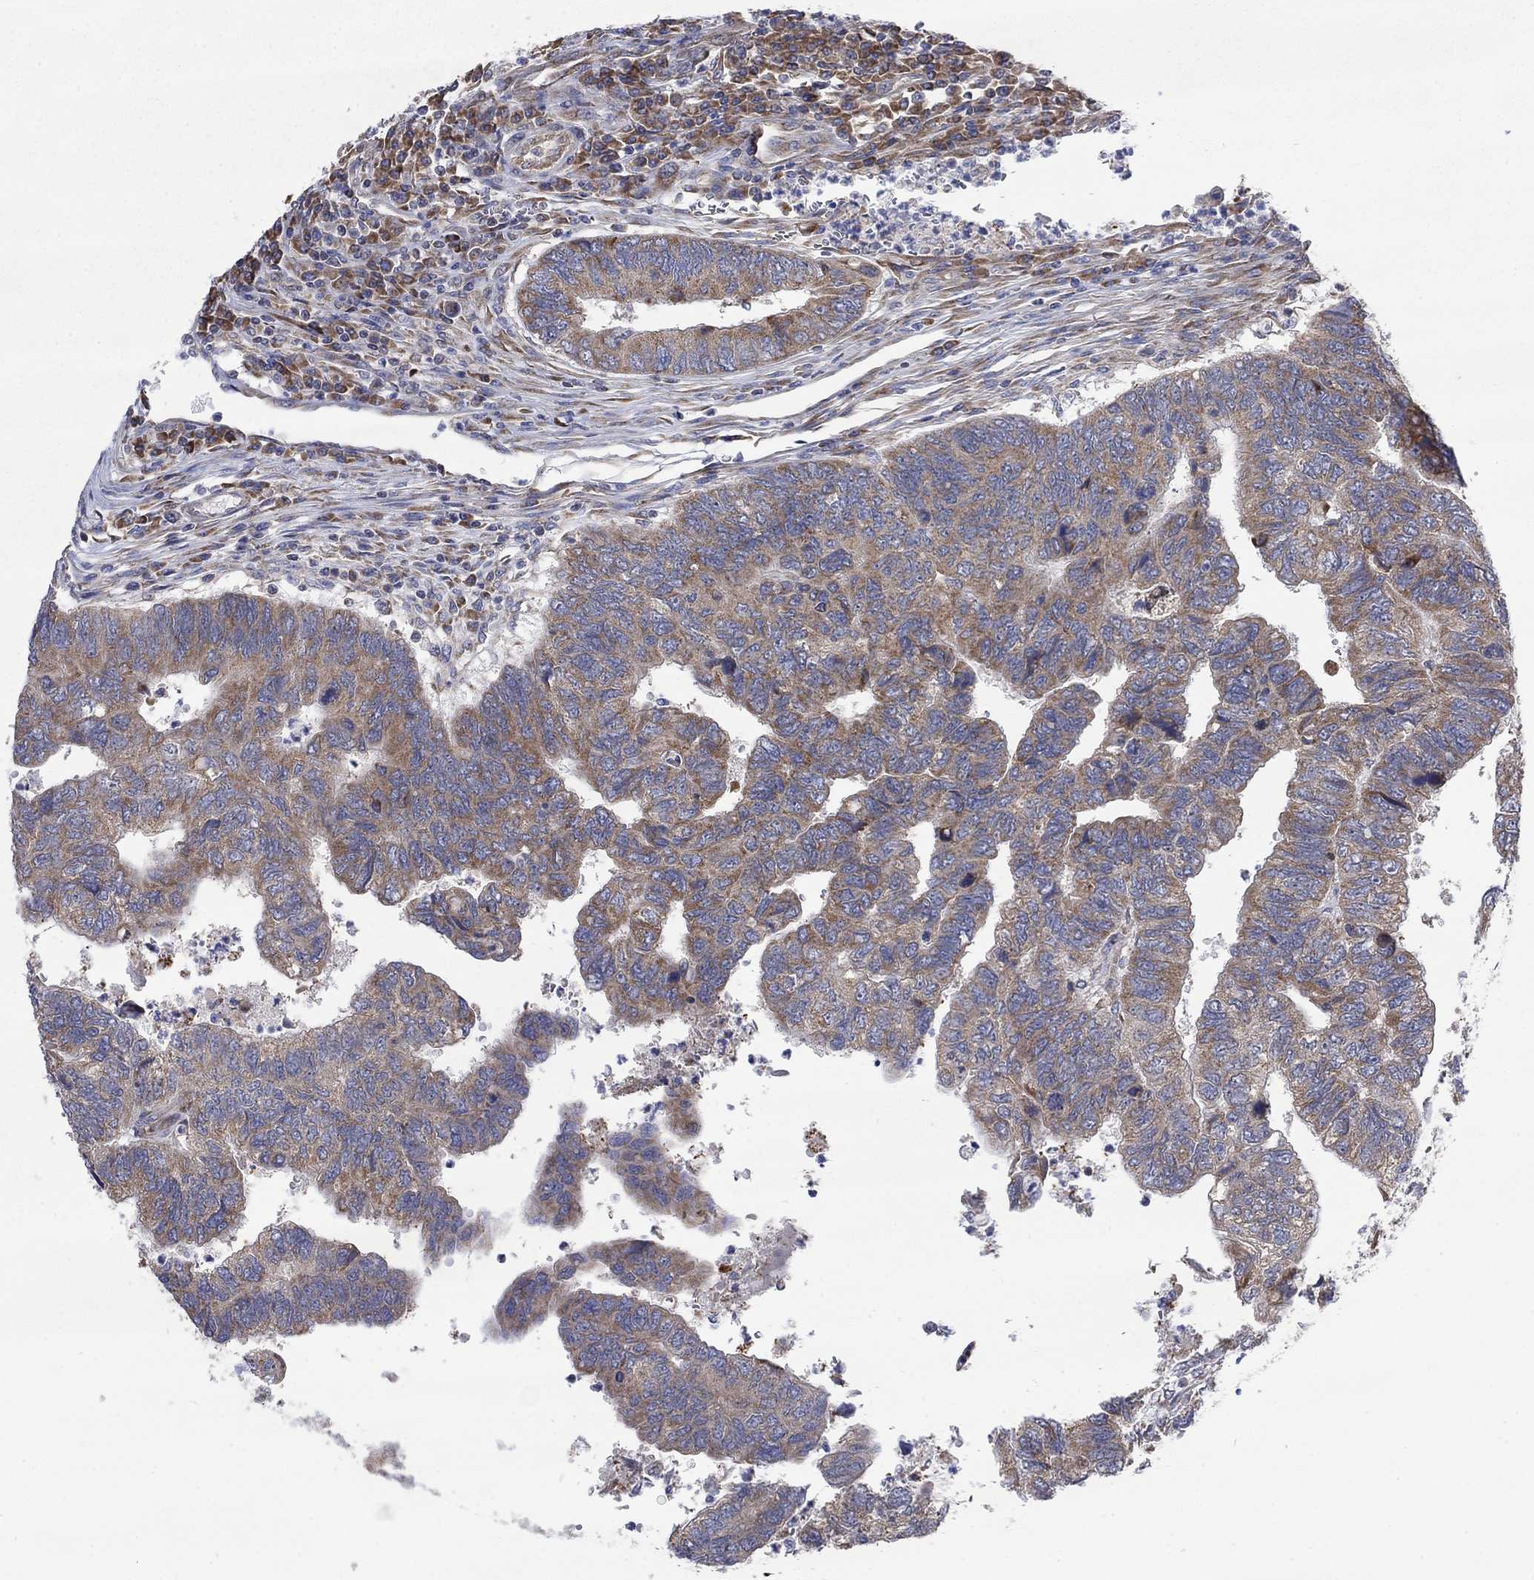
{"staining": {"intensity": "weak", "quantity": ">75%", "location": "cytoplasmic/membranous"}, "tissue": "colorectal cancer", "cell_type": "Tumor cells", "image_type": "cancer", "snomed": [{"axis": "morphology", "description": "Adenocarcinoma, NOS"}, {"axis": "topography", "description": "Colon"}], "caption": "IHC of colorectal cancer shows low levels of weak cytoplasmic/membranous expression in approximately >75% of tumor cells.", "gene": "RPLP0", "patient": {"sex": "female", "age": 67}}